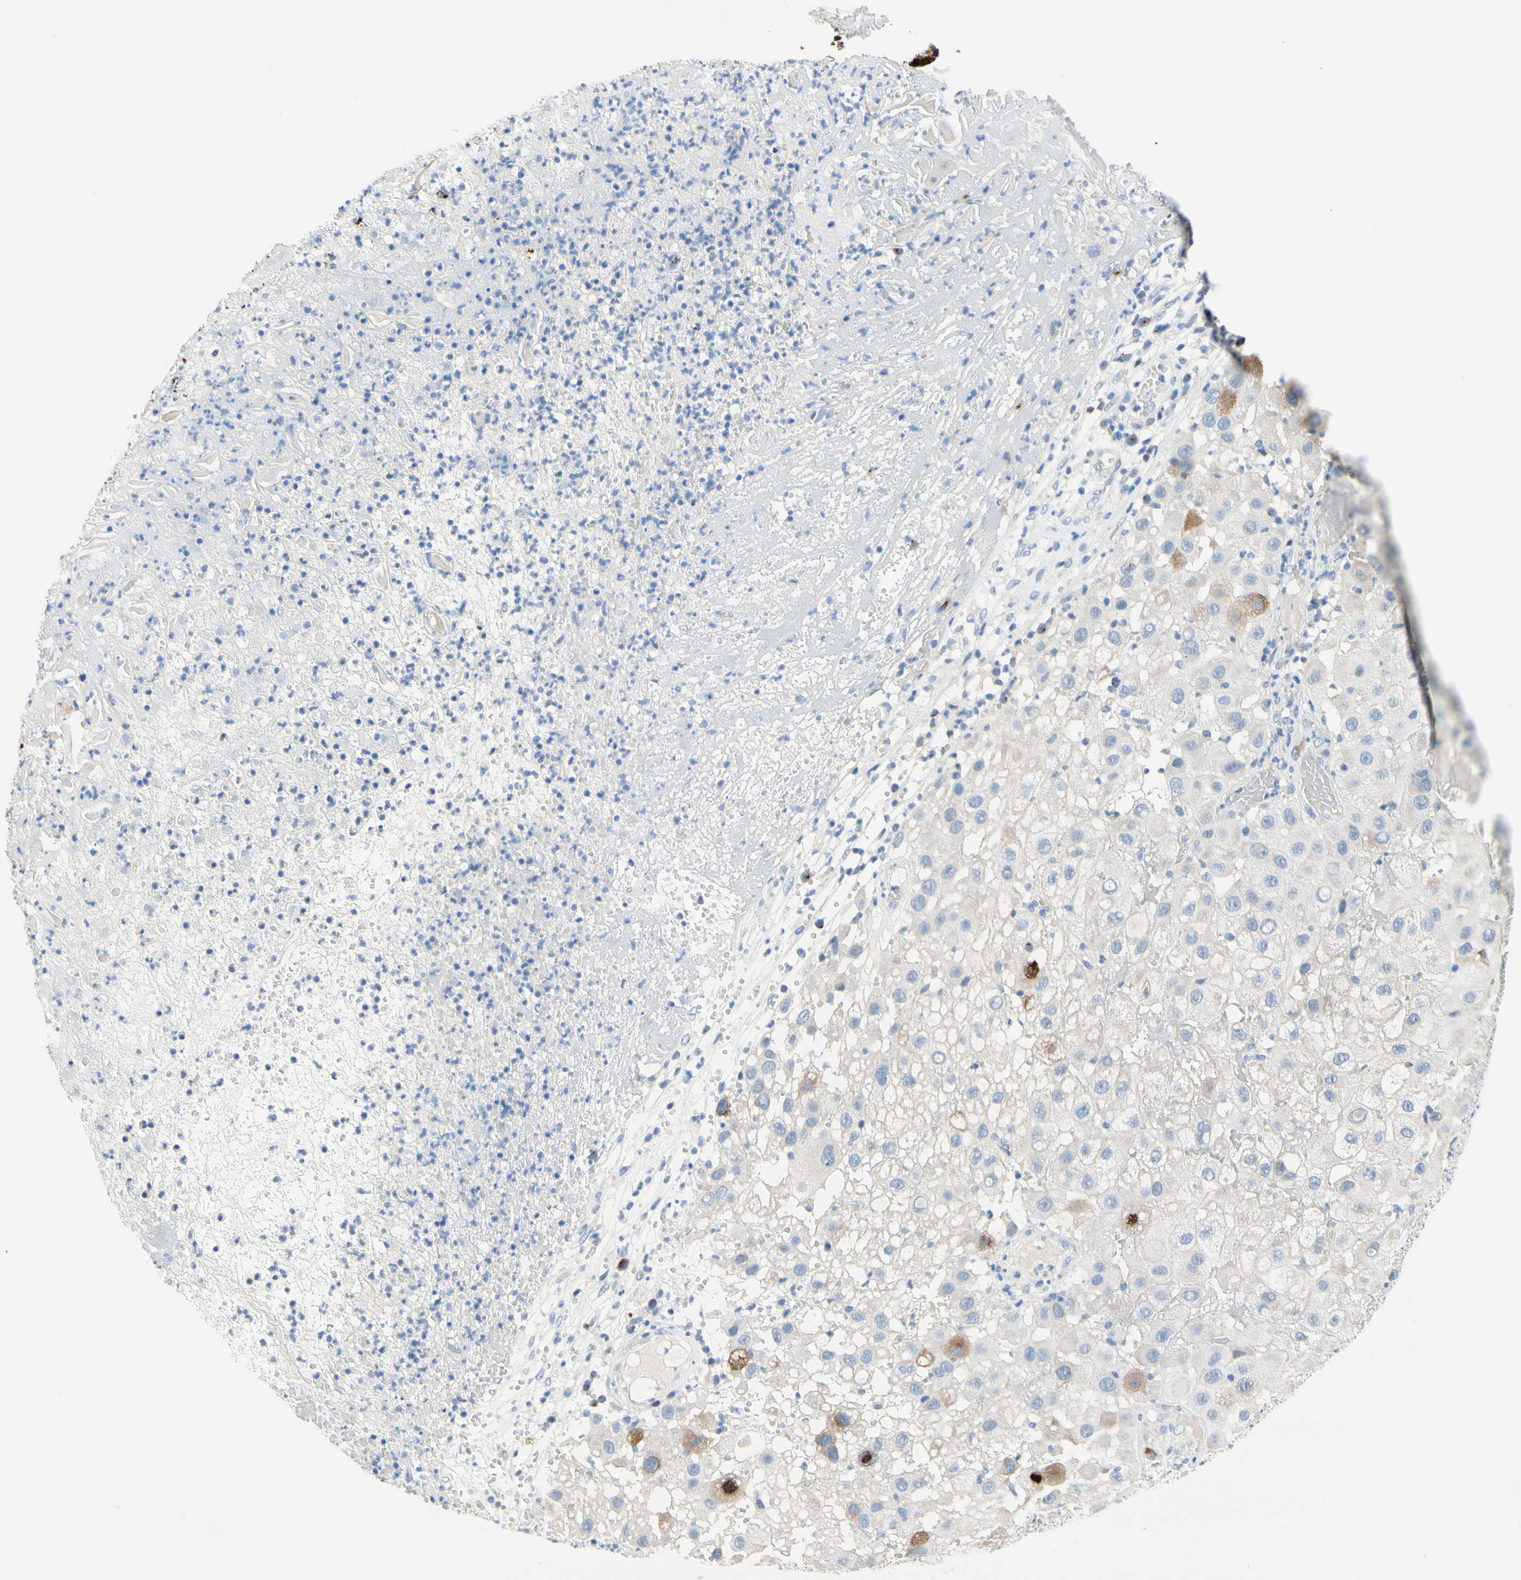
{"staining": {"intensity": "moderate", "quantity": "<25%", "location": "cytoplasmic/membranous"}, "tissue": "melanoma", "cell_type": "Tumor cells", "image_type": "cancer", "snomed": [{"axis": "morphology", "description": "Malignant melanoma, NOS"}, {"axis": "topography", "description": "Skin"}], "caption": "An image of melanoma stained for a protein displays moderate cytoplasmic/membranous brown staining in tumor cells.", "gene": "CKAP2", "patient": {"sex": "female", "age": 81}}